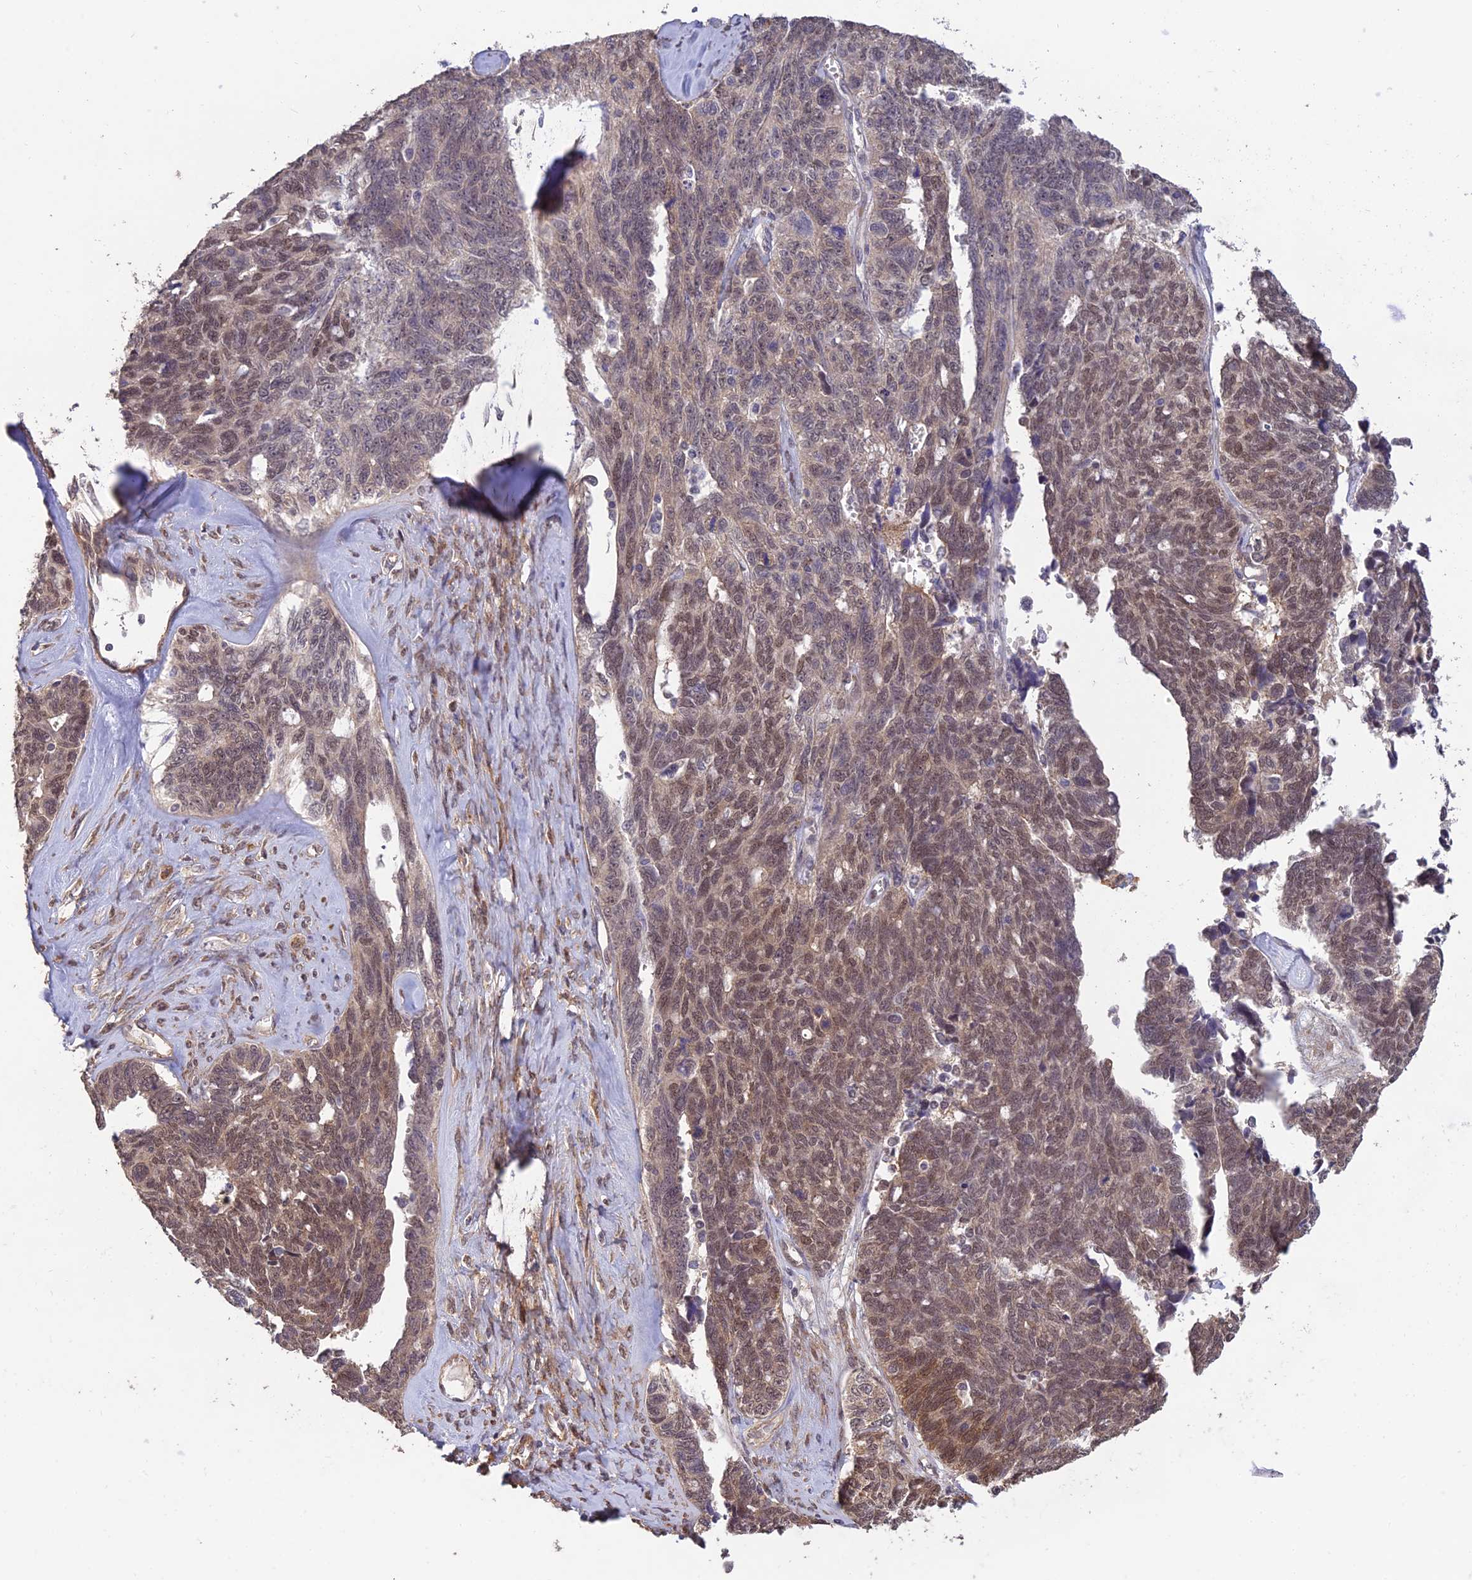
{"staining": {"intensity": "weak", "quantity": "25%-75%", "location": "nuclear"}, "tissue": "ovarian cancer", "cell_type": "Tumor cells", "image_type": "cancer", "snomed": [{"axis": "morphology", "description": "Cystadenocarcinoma, serous, NOS"}, {"axis": "topography", "description": "Ovary"}], "caption": "Immunohistochemical staining of human serous cystadenocarcinoma (ovarian) displays low levels of weak nuclear expression in about 25%-75% of tumor cells. (IHC, brightfield microscopy, high magnification).", "gene": "PAGR1", "patient": {"sex": "female", "age": 79}}